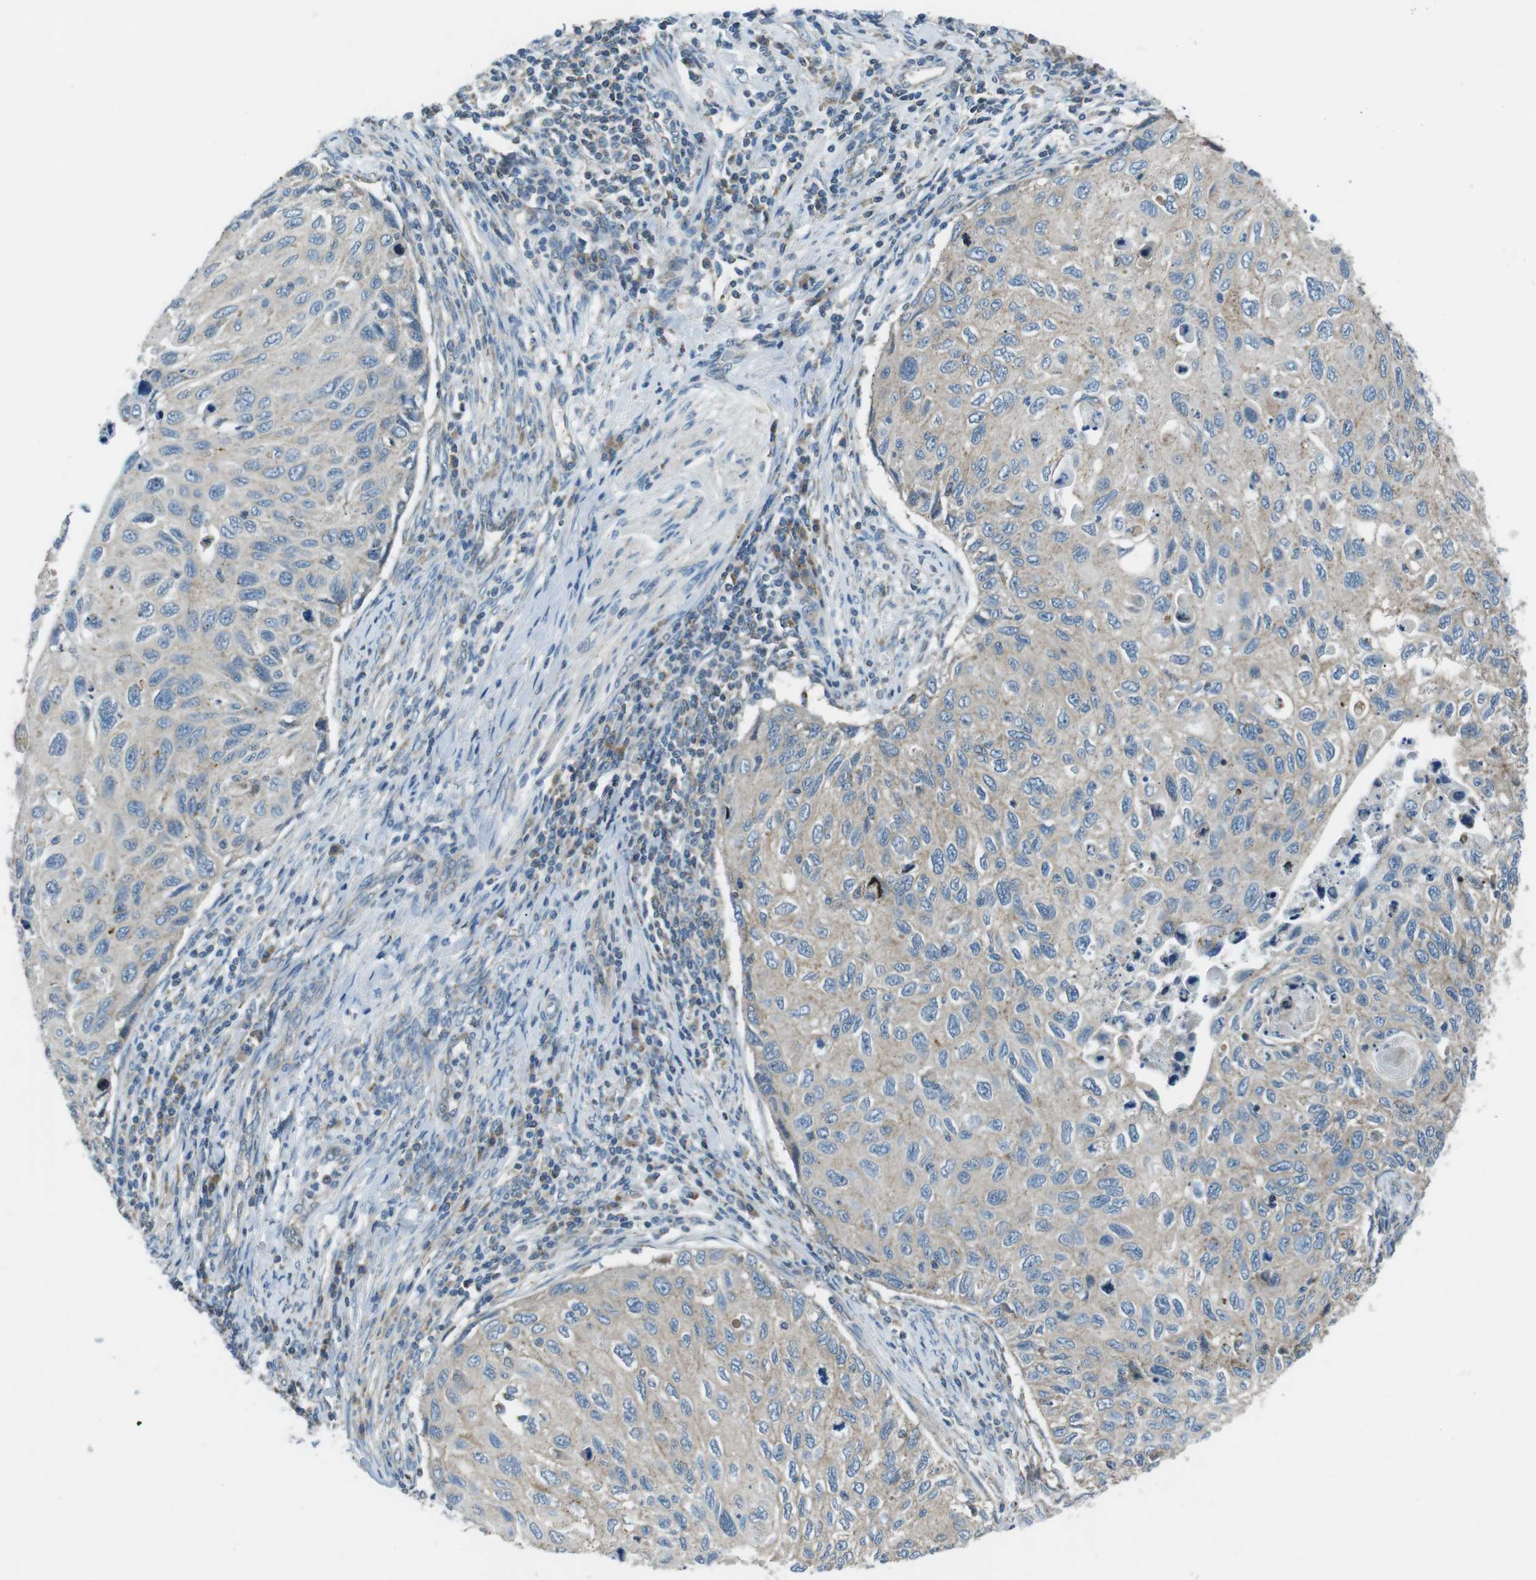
{"staining": {"intensity": "negative", "quantity": "none", "location": "none"}, "tissue": "cervical cancer", "cell_type": "Tumor cells", "image_type": "cancer", "snomed": [{"axis": "morphology", "description": "Squamous cell carcinoma, NOS"}, {"axis": "topography", "description": "Cervix"}], "caption": "Tumor cells show no significant staining in cervical squamous cell carcinoma. The staining is performed using DAB (3,3'-diaminobenzidine) brown chromogen with nuclei counter-stained in using hematoxylin.", "gene": "FAM3B", "patient": {"sex": "female", "age": 70}}